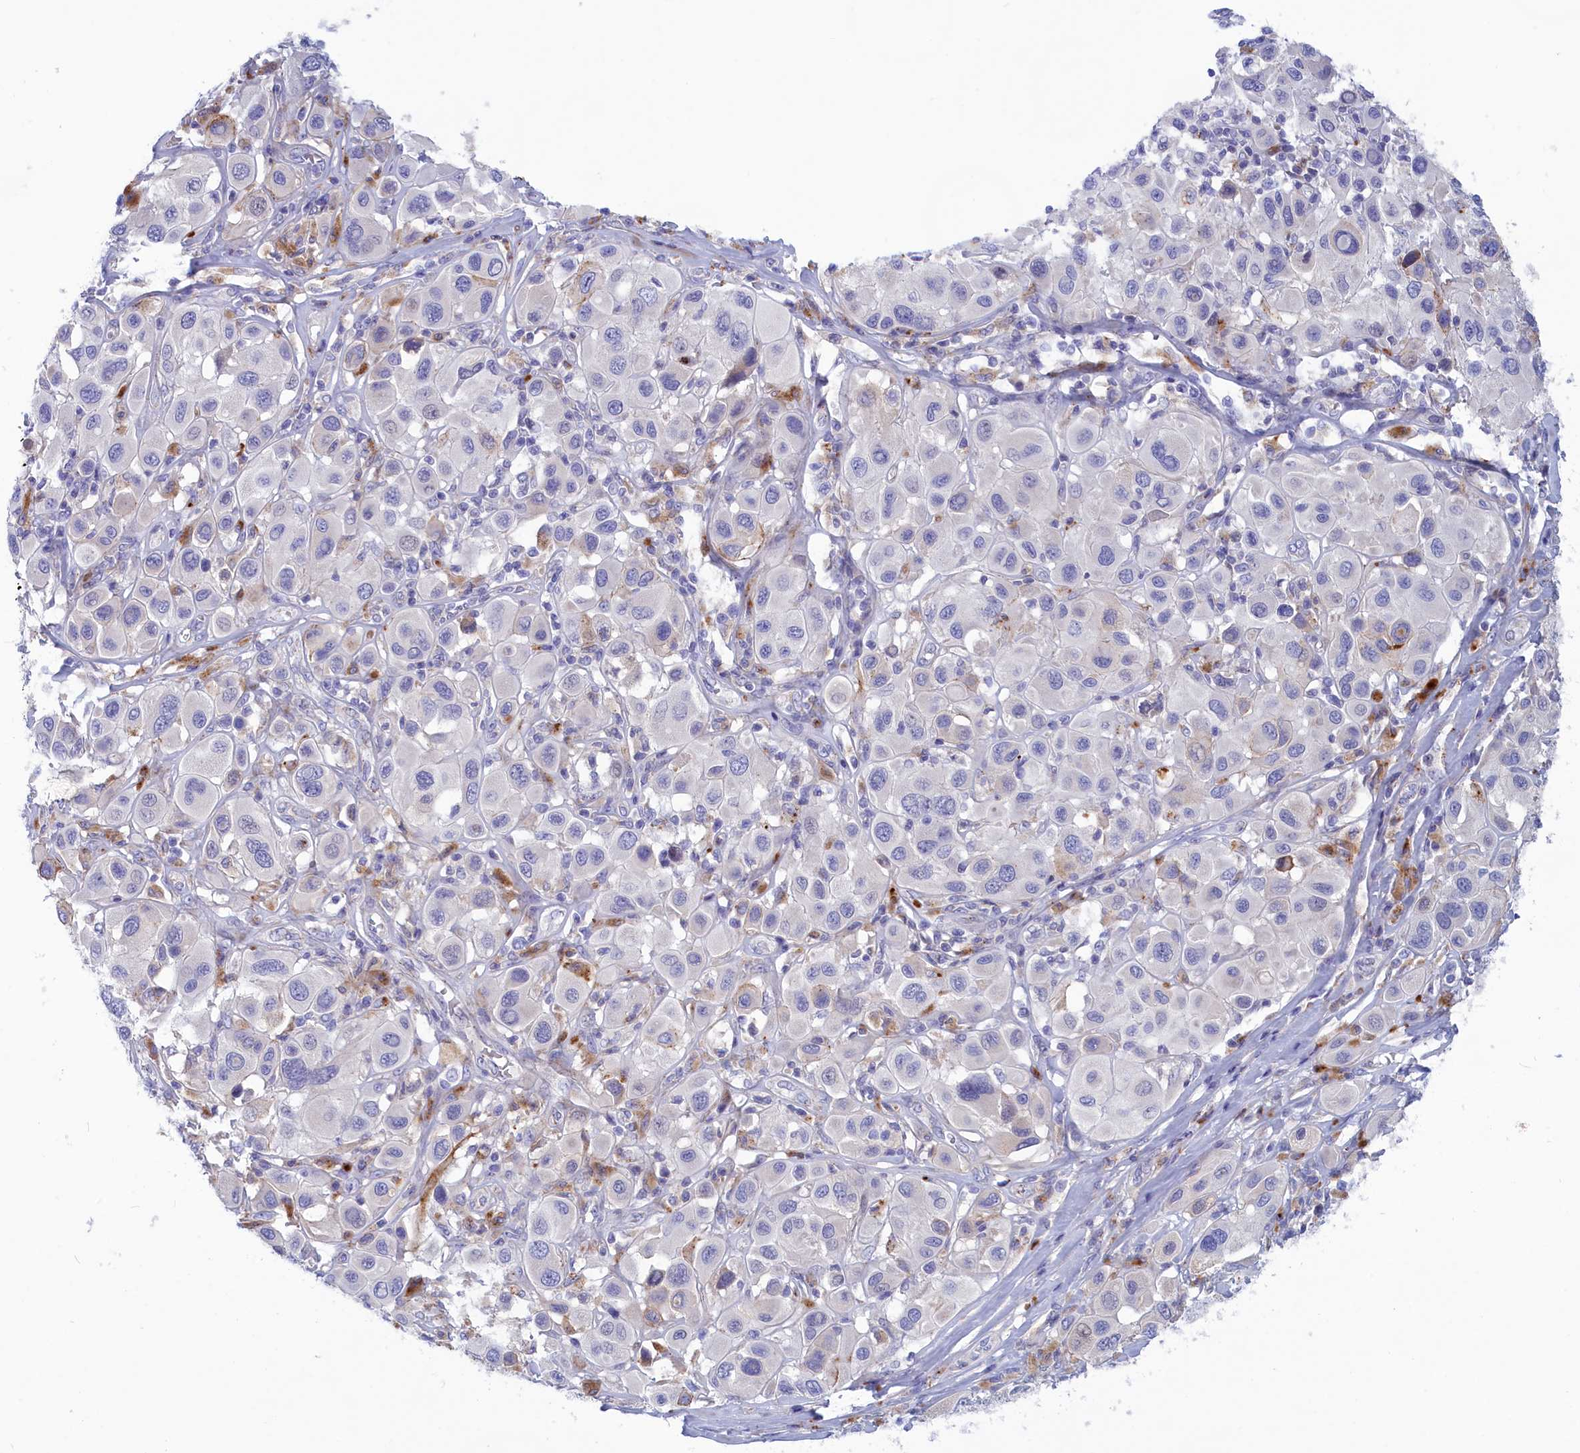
{"staining": {"intensity": "negative", "quantity": "none", "location": "none"}, "tissue": "melanoma", "cell_type": "Tumor cells", "image_type": "cancer", "snomed": [{"axis": "morphology", "description": "Malignant melanoma, Metastatic site"}, {"axis": "topography", "description": "Skin"}], "caption": "This is an IHC photomicrograph of melanoma. There is no expression in tumor cells.", "gene": "WDR6", "patient": {"sex": "male", "age": 41}}